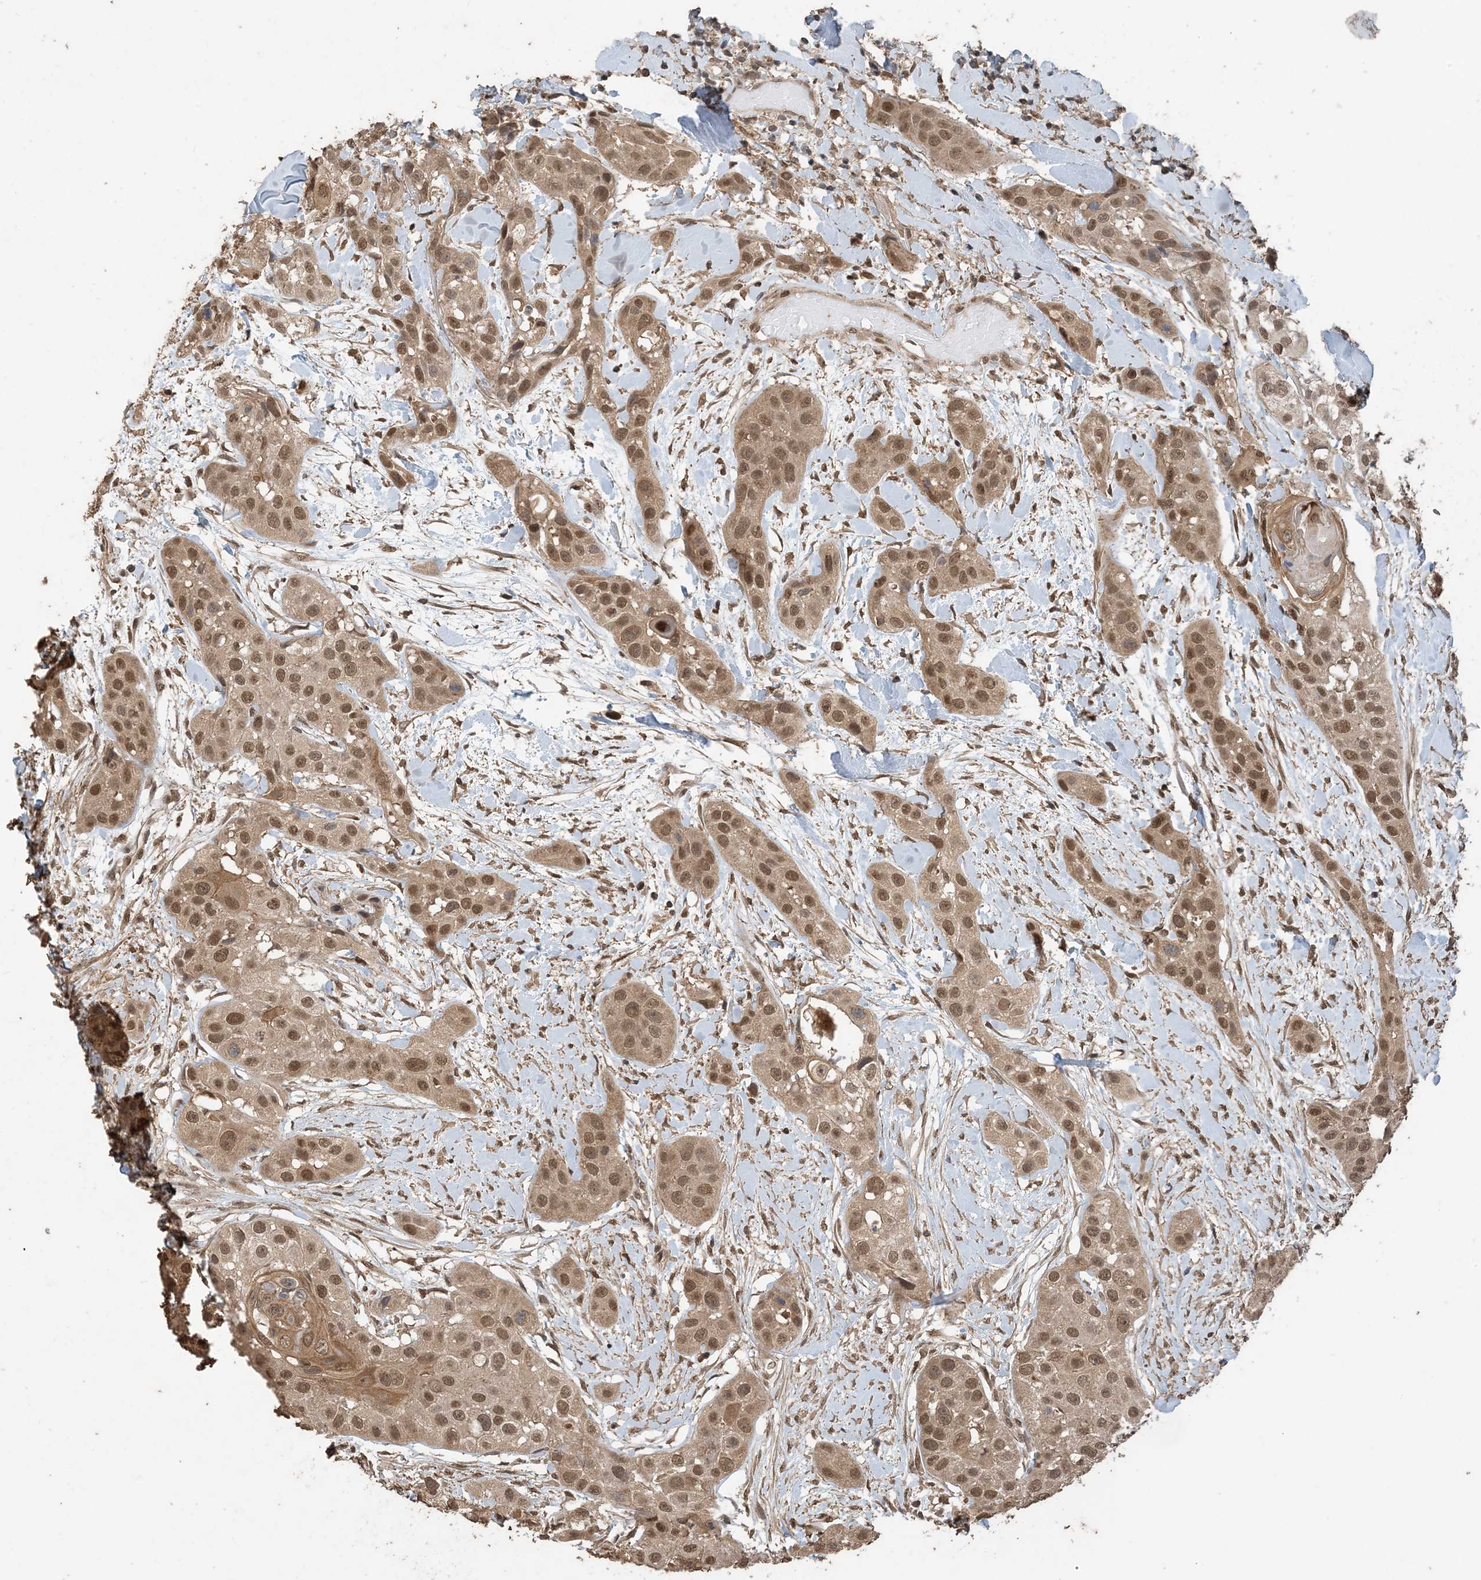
{"staining": {"intensity": "moderate", "quantity": ">75%", "location": "cytoplasmic/membranous,nuclear"}, "tissue": "head and neck cancer", "cell_type": "Tumor cells", "image_type": "cancer", "snomed": [{"axis": "morphology", "description": "Normal tissue, NOS"}, {"axis": "morphology", "description": "Squamous cell carcinoma, NOS"}, {"axis": "topography", "description": "Skeletal muscle"}, {"axis": "topography", "description": "Head-Neck"}], "caption": "This is a photomicrograph of immunohistochemistry staining of head and neck squamous cell carcinoma, which shows moderate positivity in the cytoplasmic/membranous and nuclear of tumor cells.", "gene": "ZC3H12A", "patient": {"sex": "male", "age": 51}}